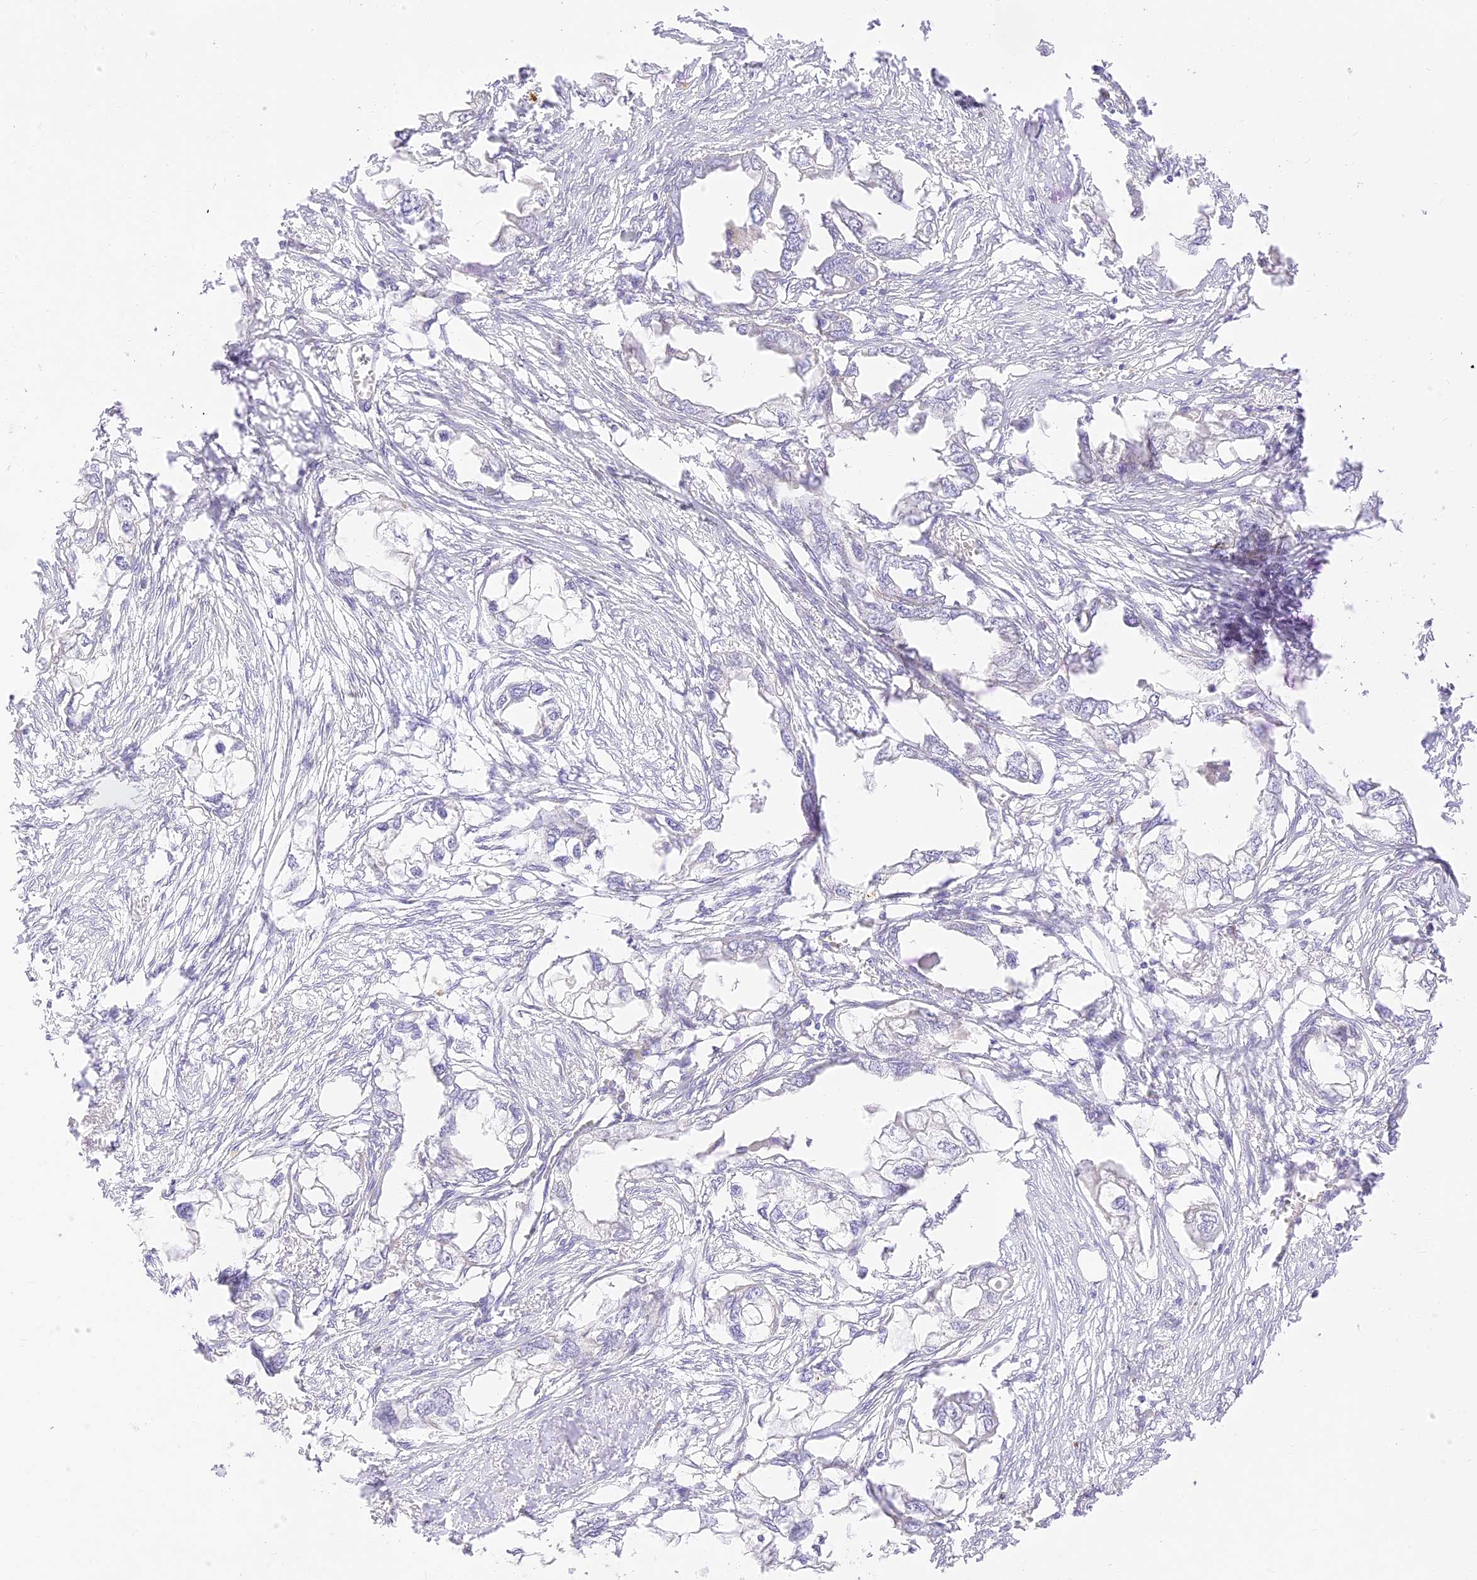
{"staining": {"intensity": "negative", "quantity": "none", "location": "none"}, "tissue": "endometrial cancer", "cell_type": "Tumor cells", "image_type": "cancer", "snomed": [{"axis": "morphology", "description": "Adenocarcinoma, NOS"}, {"axis": "morphology", "description": "Adenocarcinoma, metastatic, NOS"}, {"axis": "topography", "description": "Adipose tissue"}, {"axis": "topography", "description": "Endometrium"}], "caption": "IHC micrograph of endometrial cancer (metastatic adenocarcinoma) stained for a protein (brown), which shows no staining in tumor cells. (IHC, brightfield microscopy, high magnification).", "gene": "LRRC15", "patient": {"sex": "female", "age": 67}}